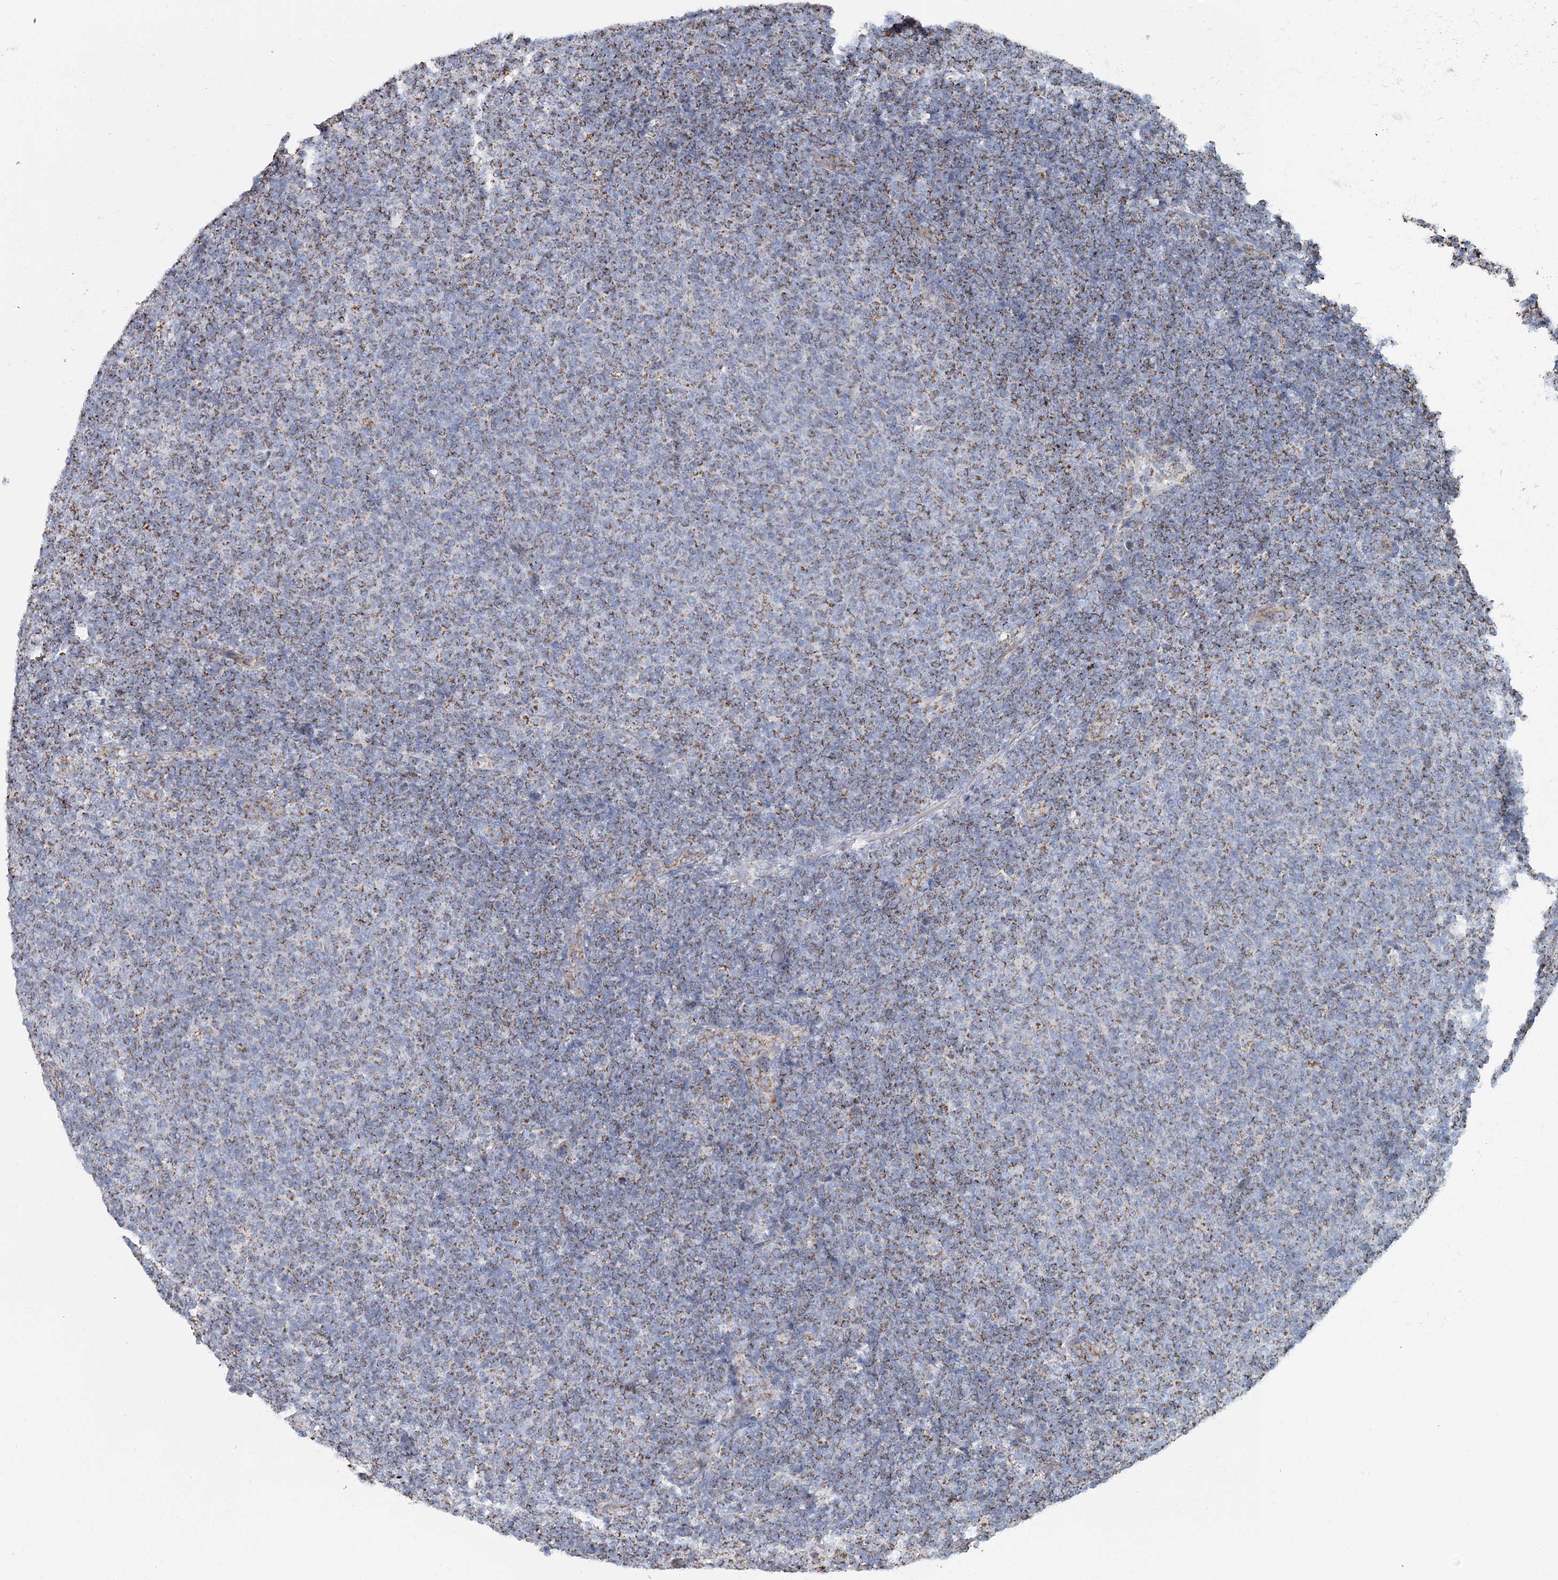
{"staining": {"intensity": "moderate", "quantity": "25%-75%", "location": "cytoplasmic/membranous"}, "tissue": "lymphoma", "cell_type": "Tumor cells", "image_type": "cancer", "snomed": [{"axis": "morphology", "description": "Malignant lymphoma, non-Hodgkin's type, Low grade"}, {"axis": "topography", "description": "Lymph node"}], "caption": "Immunohistochemistry (IHC) histopathology image of malignant lymphoma, non-Hodgkin's type (low-grade) stained for a protein (brown), which reveals medium levels of moderate cytoplasmic/membranous staining in about 25%-75% of tumor cells.", "gene": "MRPL44", "patient": {"sex": "male", "age": 66}}